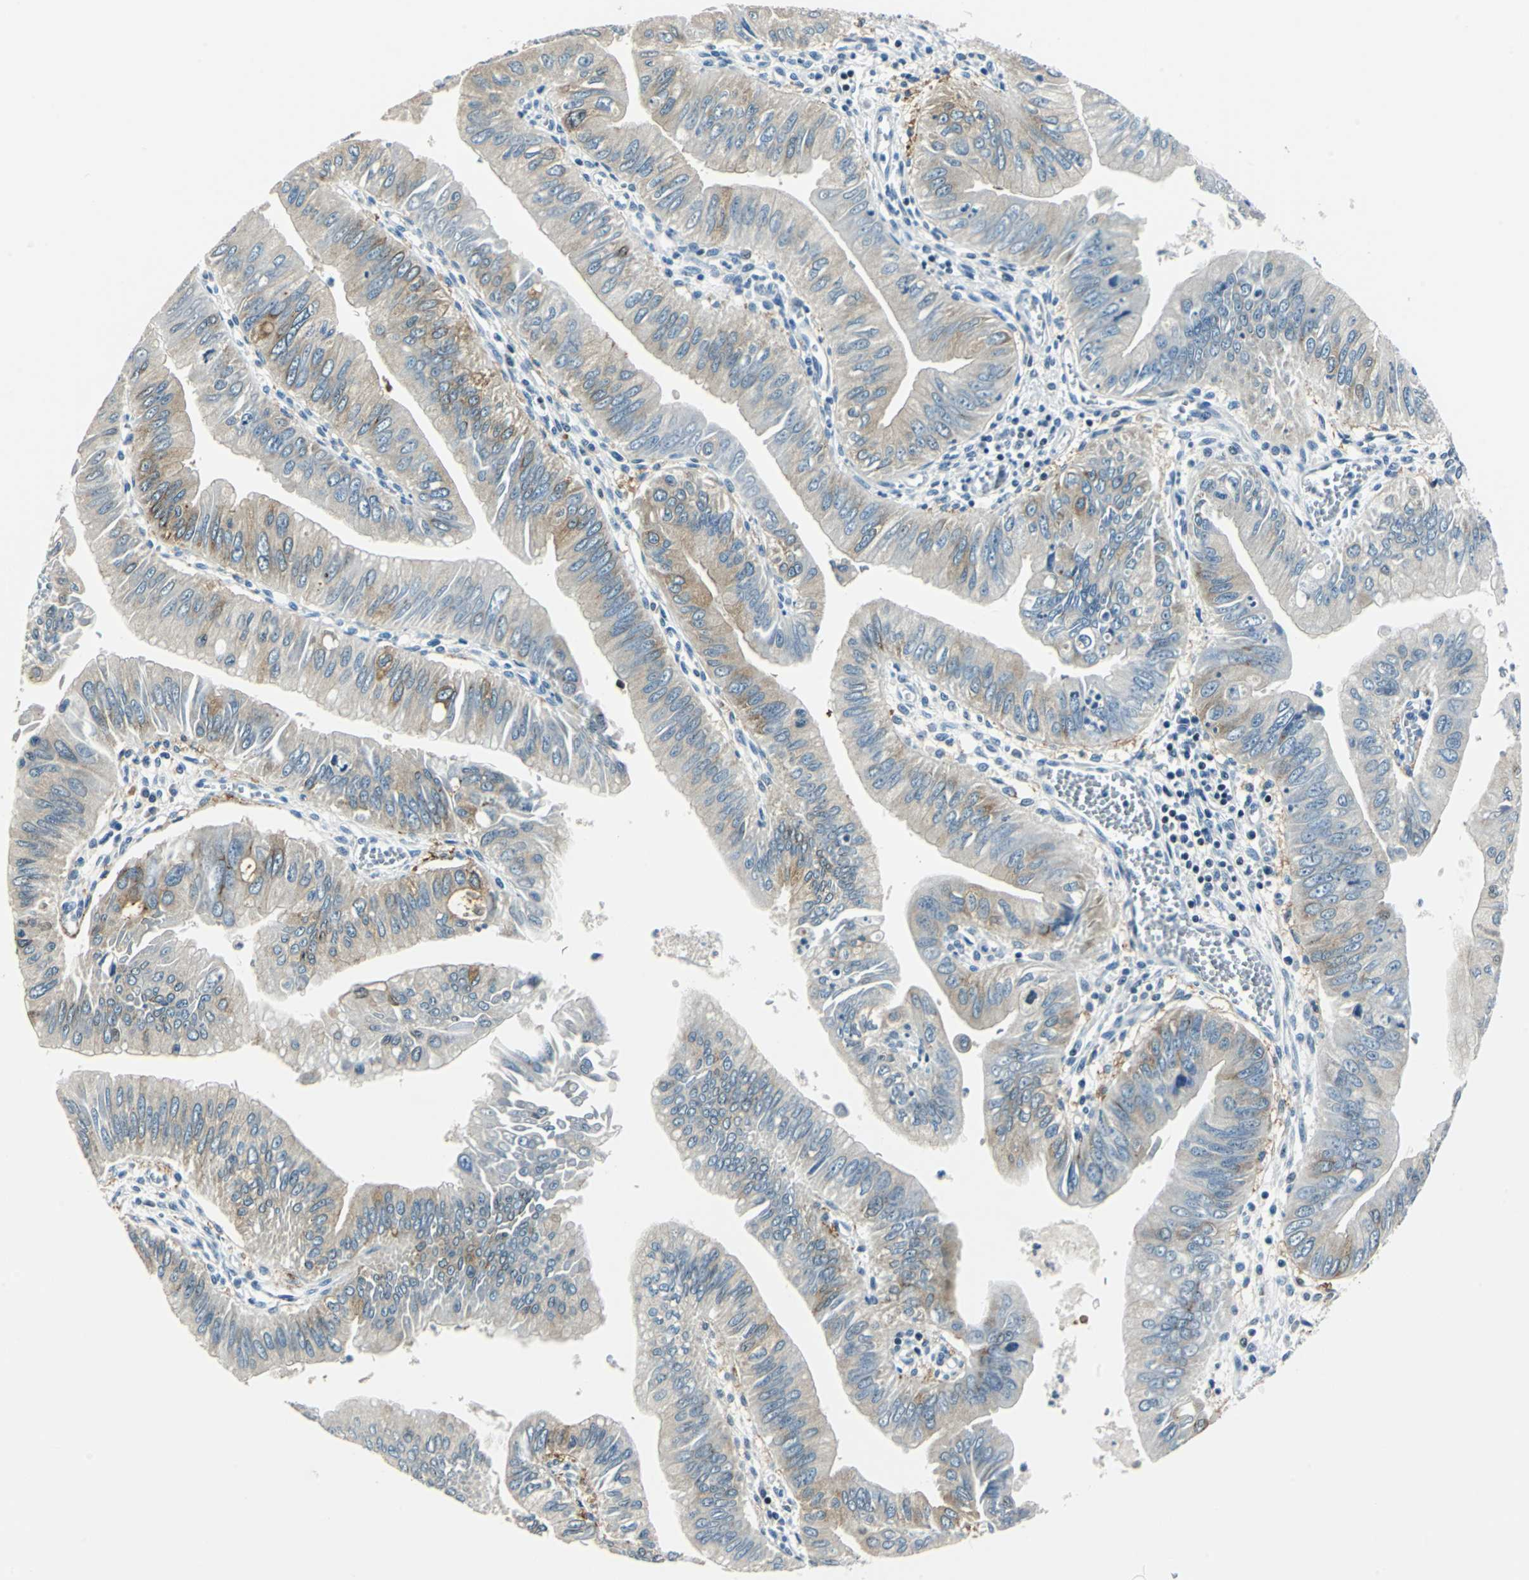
{"staining": {"intensity": "moderate", "quantity": "25%-75%", "location": "cytoplasmic/membranous"}, "tissue": "pancreatic cancer", "cell_type": "Tumor cells", "image_type": "cancer", "snomed": [{"axis": "morphology", "description": "Normal tissue, NOS"}, {"axis": "topography", "description": "Lymph node"}], "caption": "IHC of pancreatic cancer exhibits medium levels of moderate cytoplasmic/membranous staining in about 25%-75% of tumor cells.", "gene": "HCFC2", "patient": {"sex": "male", "age": 50}}